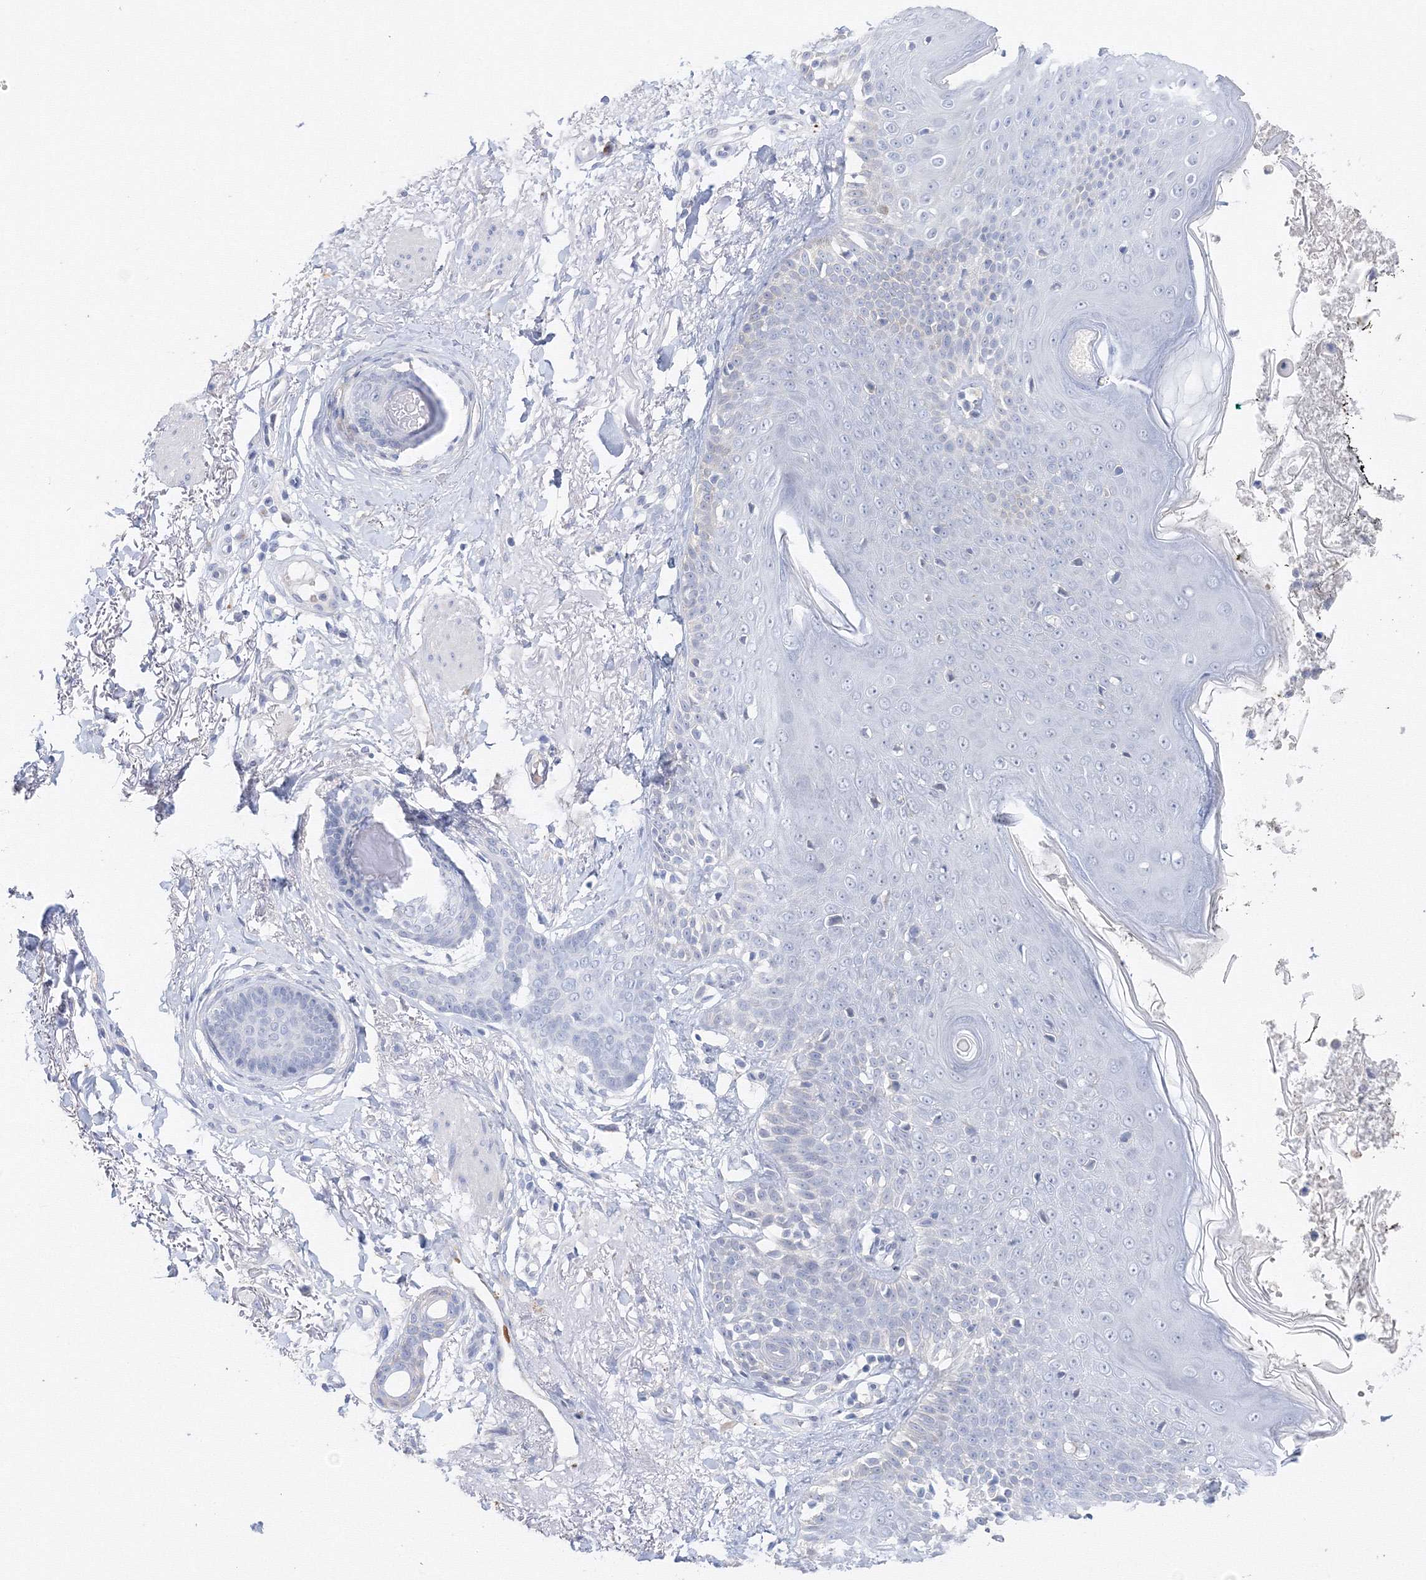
{"staining": {"intensity": "negative", "quantity": "none", "location": "none"}, "tissue": "skin cancer", "cell_type": "Tumor cells", "image_type": "cancer", "snomed": [{"axis": "morphology", "description": "Normal tissue, NOS"}, {"axis": "morphology", "description": "Basal cell carcinoma"}, {"axis": "topography", "description": "Skin"}], "caption": "IHC histopathology image of neoplastic tissue: skin cancer stained with DAB (3,3'-diaminobenzidine) exhibits no significant protein staining in tumor cells.", "gene": "TAMM41", "patient": {"sex": "male", "age": 64}}